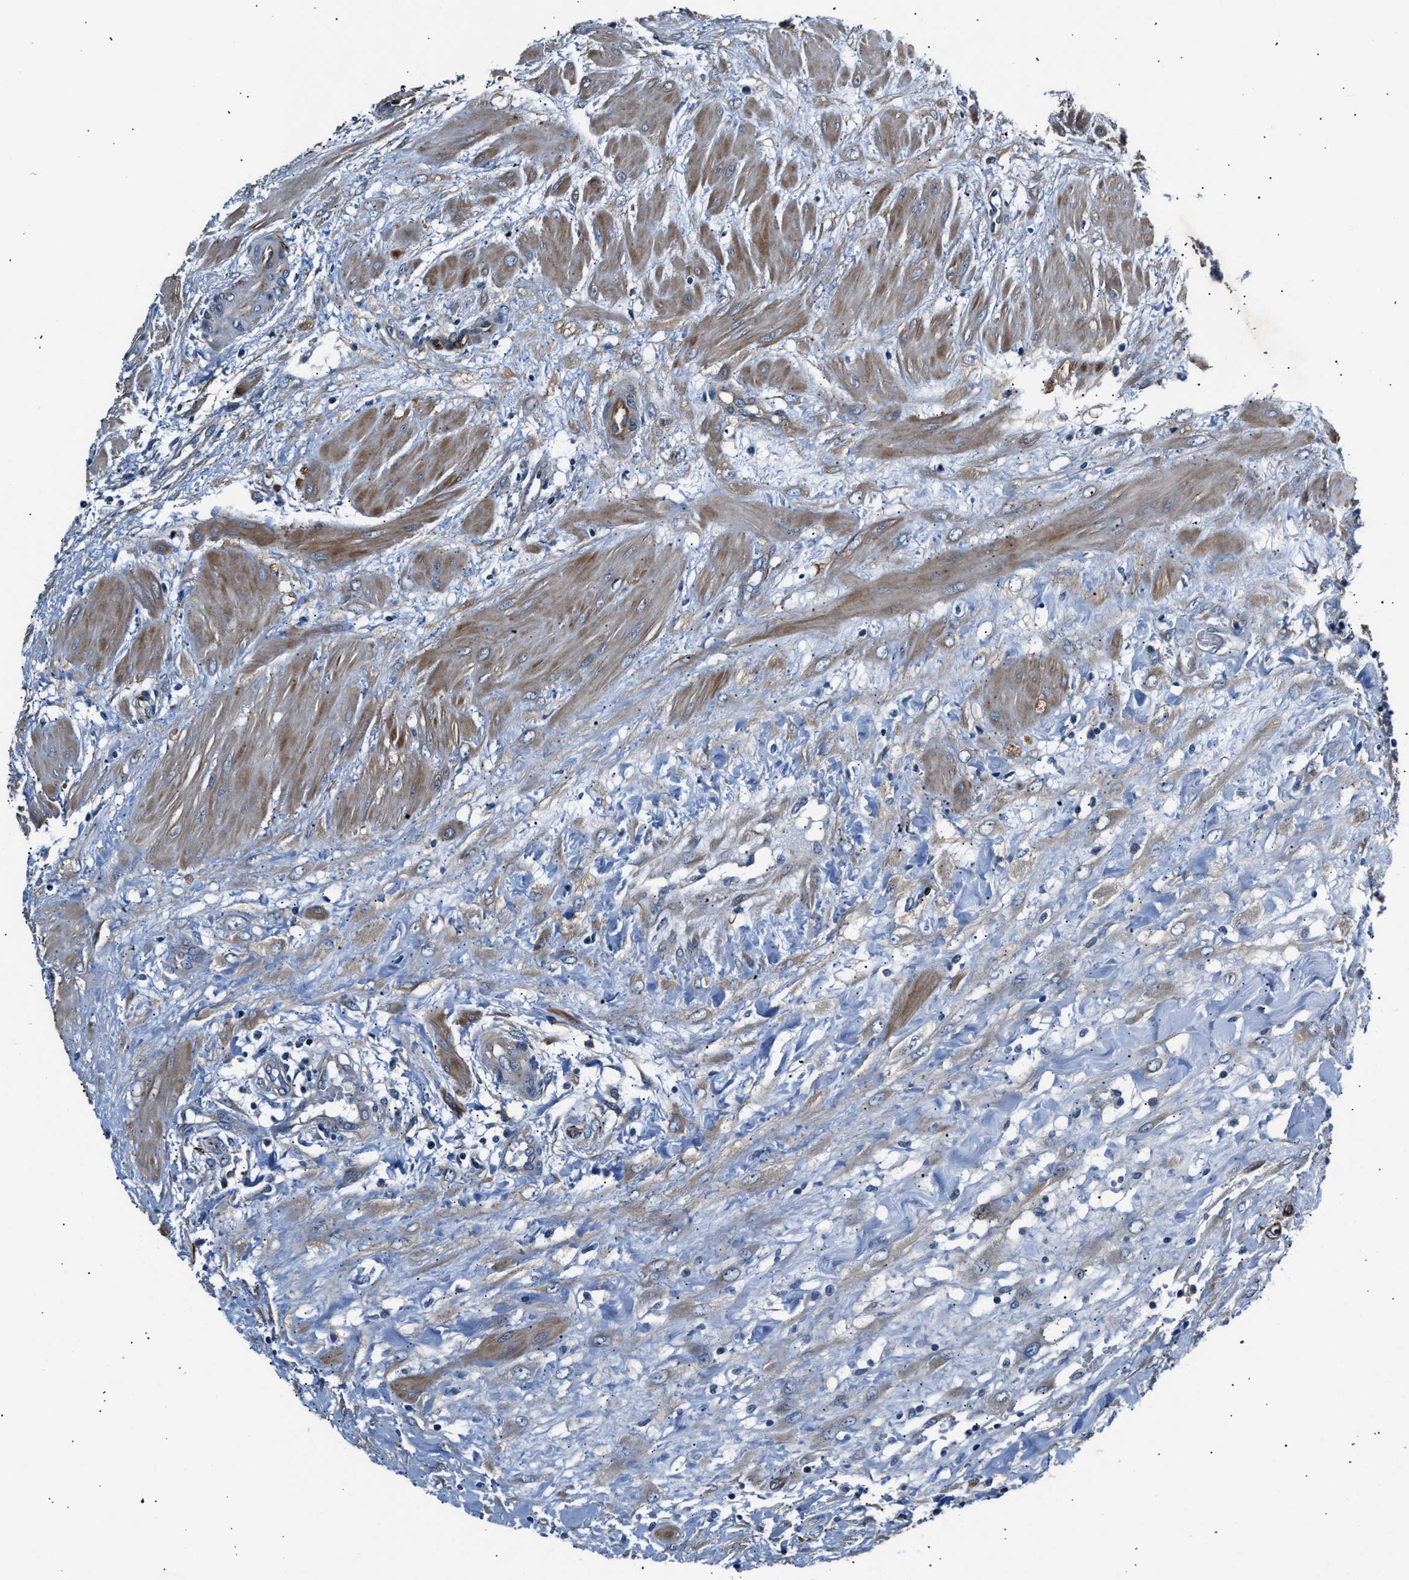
{"staining": {"intensity": "strong", "quantity": "25%-75%", "location": "cytoplasmic/membranous"}, "tissue": "fallopian tube", "cell_type": "Glandular cells", "image_type": "normal", "snomed": [{"axis": "morphology", "description": "Normal tissue, NOS"}, {"axis": "topography", "description": "Fallopian tube"}, {"axis": "topography", "description": "Placenta"}], "caption": "Immunohistochemical staining of normal fallopian tube shows strong cytoplasmic/membranous protein positivity in about 25%-75% of glandular cells.", "gene": "MPDZ", "patient": {"sex": "female", "age": 32}}